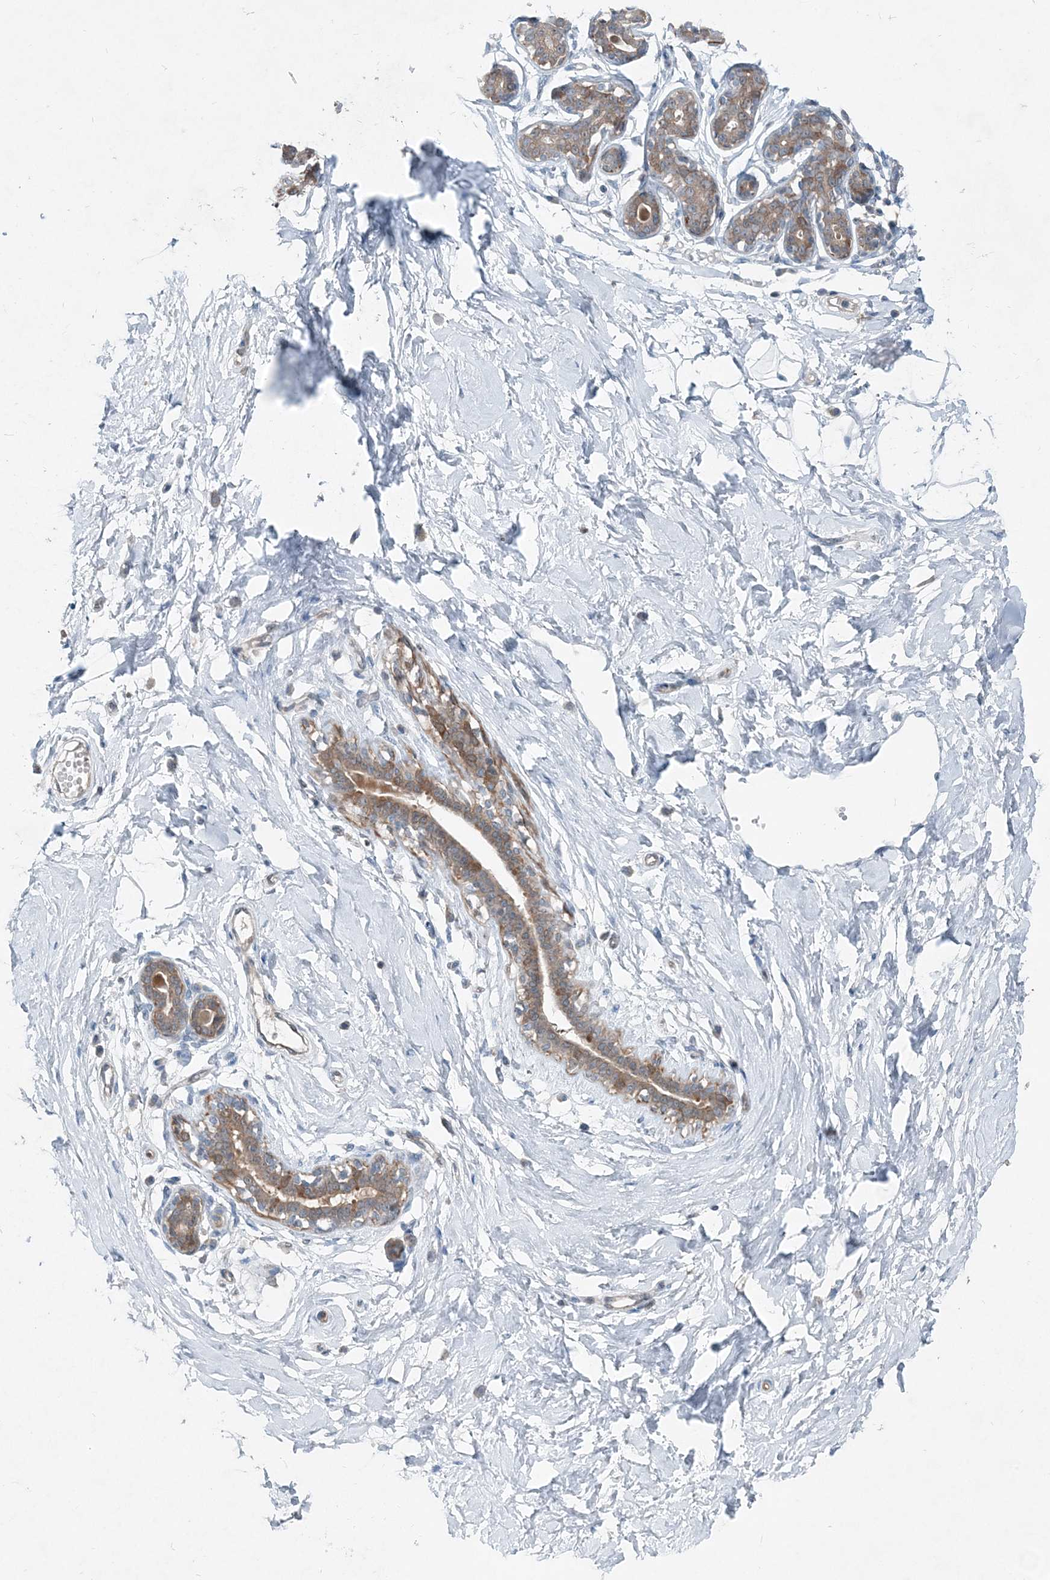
{"staining": {"intensity": "negative", "quantity": "none", "location": "none"}, "tissue": "breast", "cell_type": "Adipocytes", "image_type": "normal", "snomed": [{"axis": "morphology", "description": "Normal tissue, NOS"}, {"axis": "morphology", "description": "Adenoma, NOS"}, {"axis": "topography", "description": "Breast"}], "caption": "This is an IHC image of unremarkable human breast. There is no positivity in adipocytes.", "gene": "ARMH1", "patient": {"sex": "female", "age": 23}}